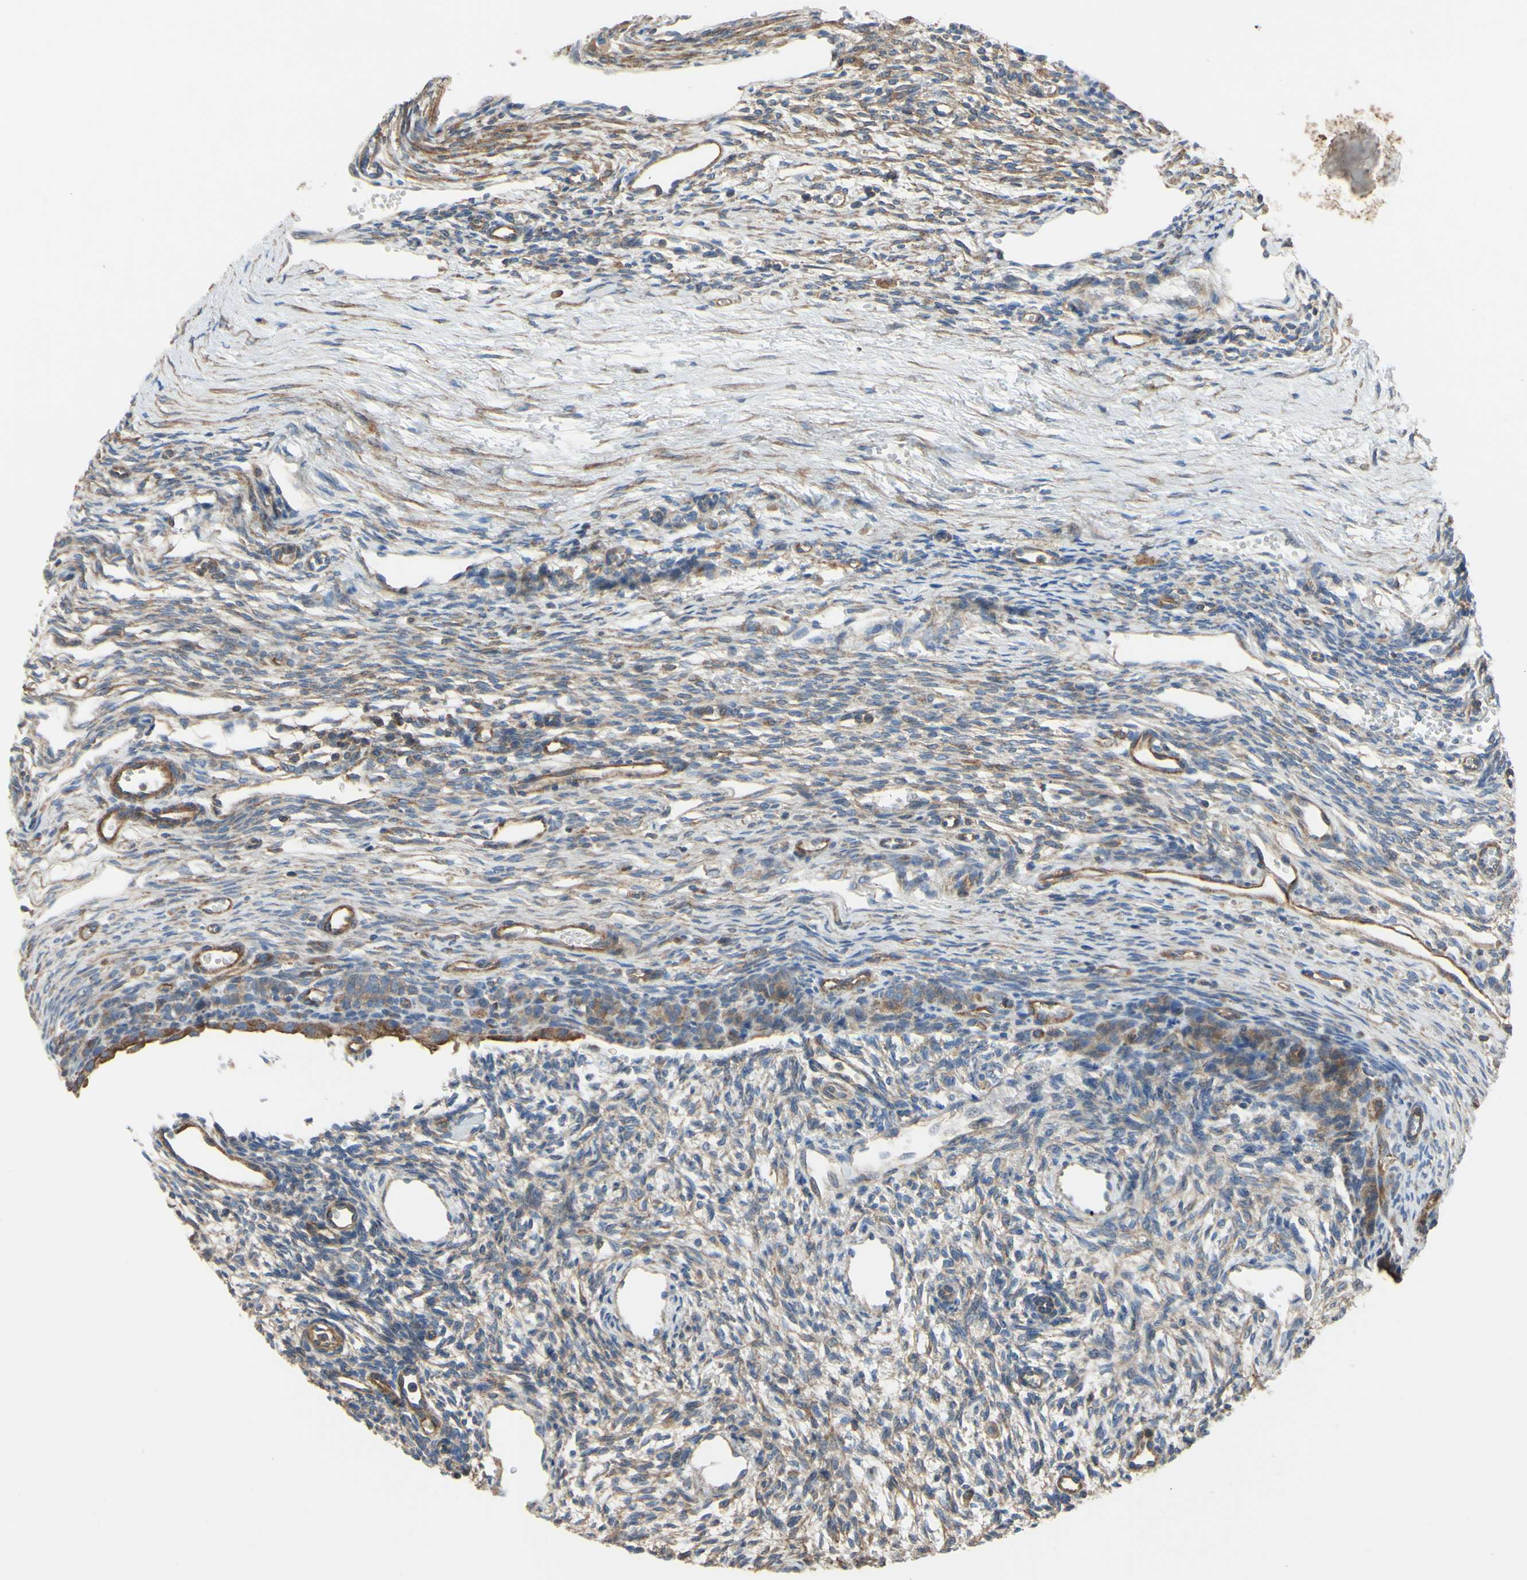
{"staining": {"intensity": "weak", "quantity": ">75%", "location": "cytoplasmic/membranous"}, "tissue": "ovary", "cell_type": "Follicle cells", "image_type": "normal", "snomed": [{"axis": "morphology", "description": "Normal tissue, NOS"}, {"axis": "topography", "description": "Ovary"}], "caption": "Protein analysis of unremarkable ovary shows weak cytoplasmic/membranous staining in about >75% of follicle cells.", "gene": "BECN1", "patient": {"sex": "female", "age": 33}}